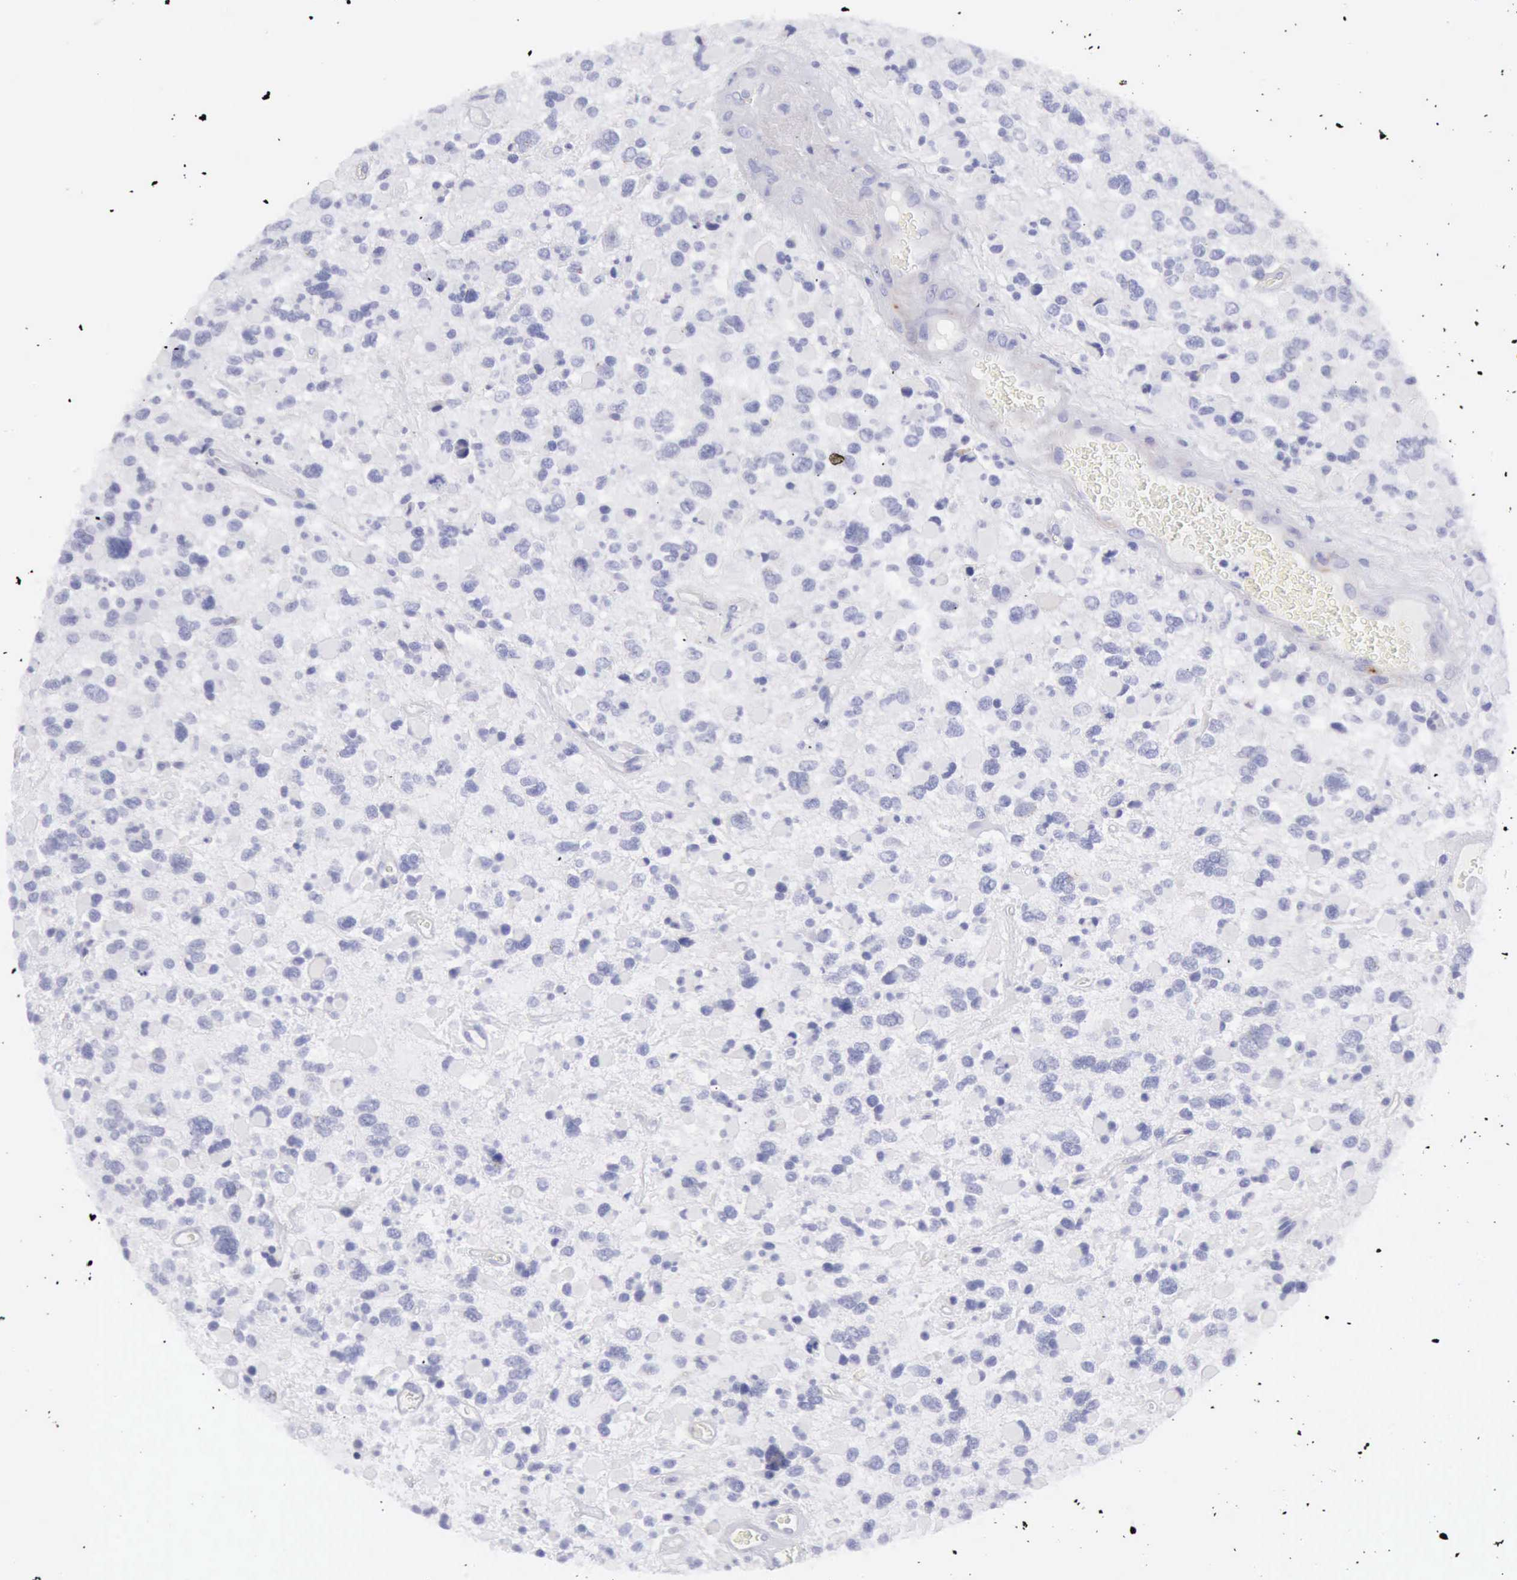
{"staining": {"intensity": "negative", "quantity": "none", "location": "none"}, "tissue": "glioma", "cell_type": "Tumor cells", "image_type": "cancer", "snomed": [{"axis": "morphology", "description": "Glioma, malignant, High grade"}, {"axis": "topography", "description": "Brain"}], "caption": "Human glioma stained for a protein using IHC shows no staining in tumor cells.", "gene": "AOC3", "patient": {"sex": "female", "age": 37}}